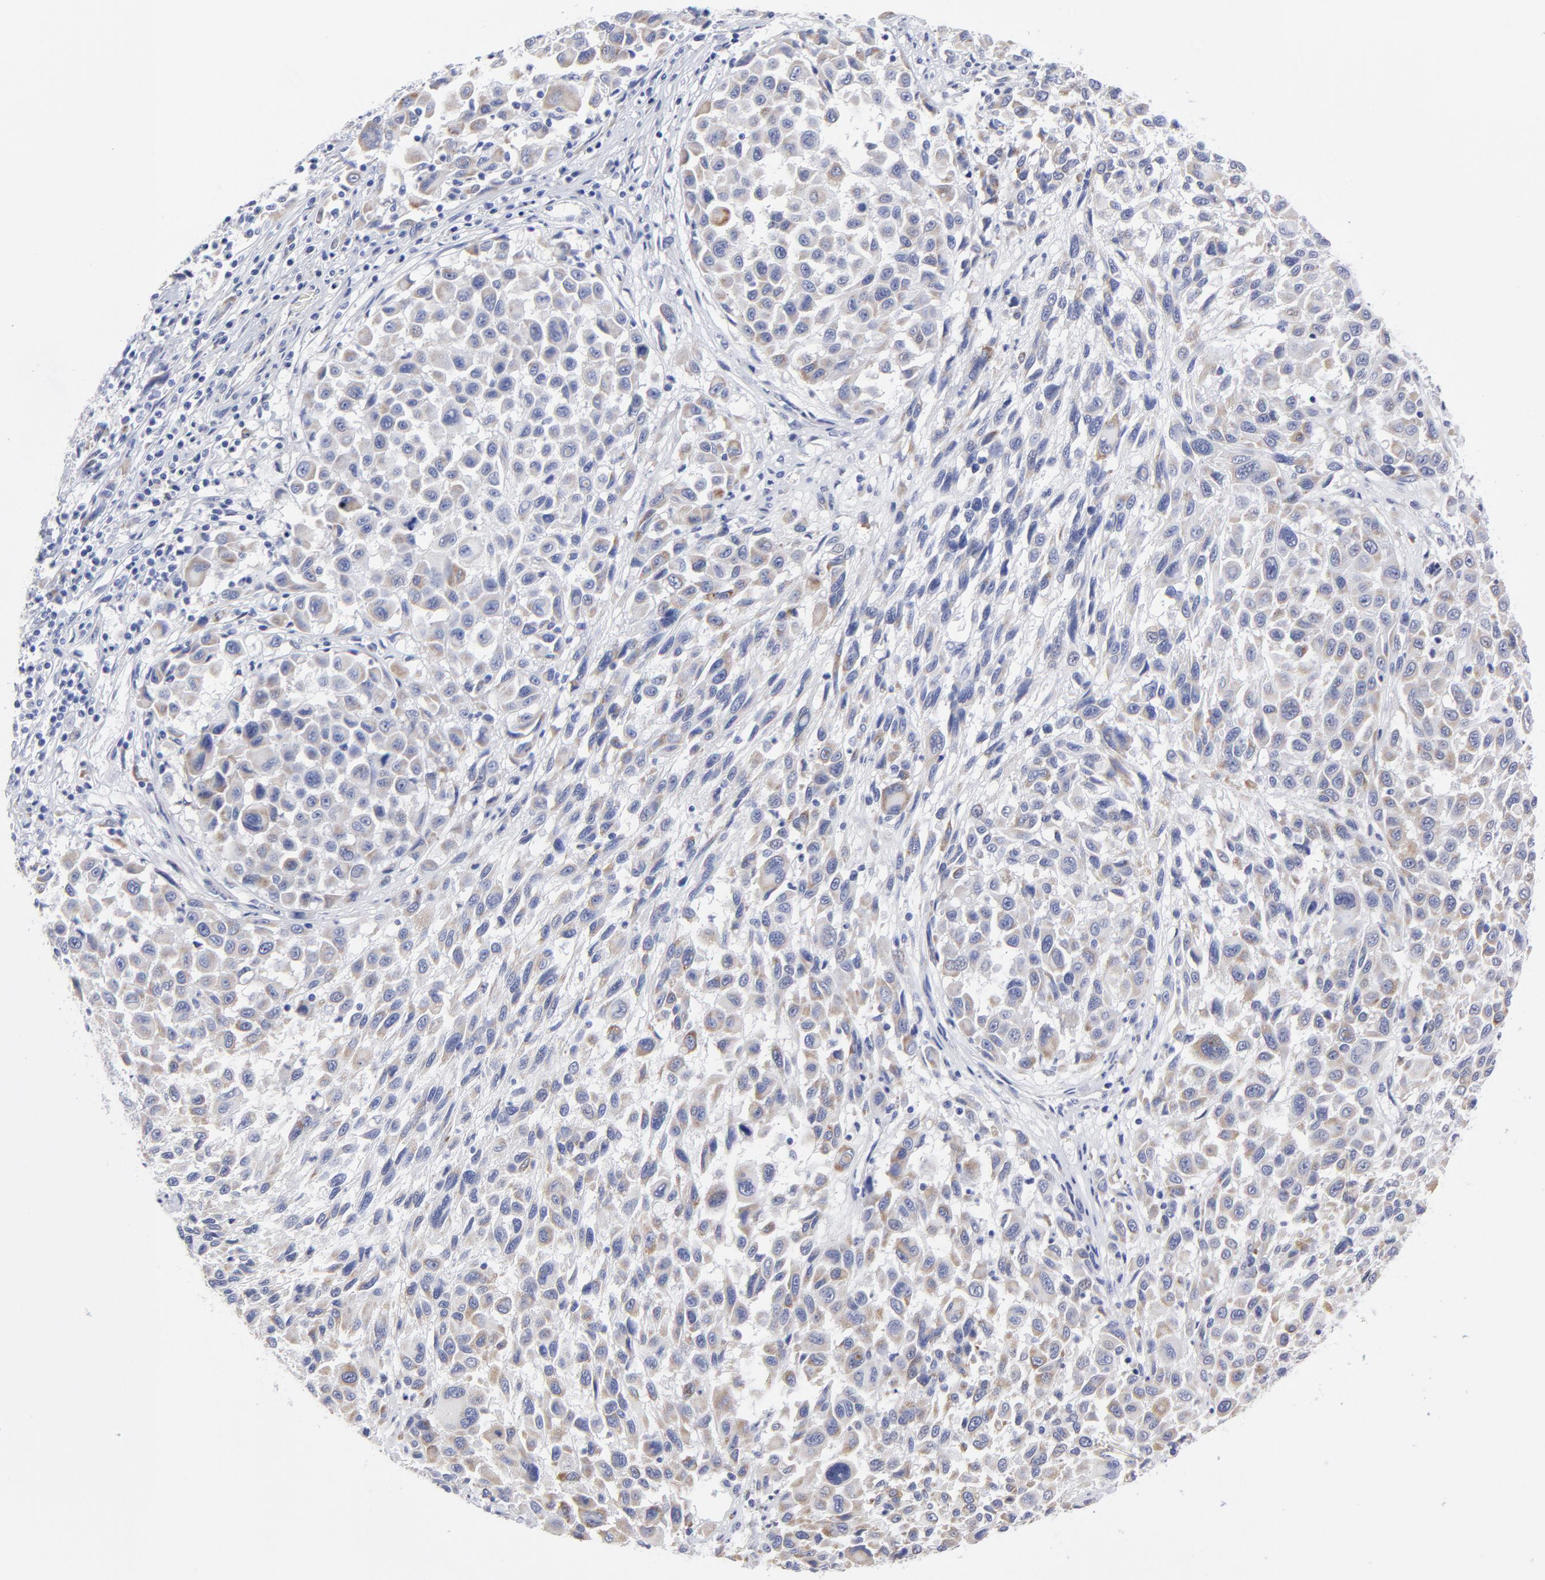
{"staining": {"intensity": "moderate", "quantity": ">75%", "location": "cytoplasmic/membranous"}, "tissue": "melanoma", "cell_type": "Tumor cells", "image_type": "cancer", "snomed": [{"axis": "morphology", "description": "Malignant melanoma, Metastatic site"}, {"axis": "topography", "description": "Lymph node"}], "caption": "Tumor cells reveal medium levels of moderate cytoplasmic/membranous staining in about >75% of cells in melanoma.", "gene": "DUSP9", "patient": {"sex": "male", "age": 61}}